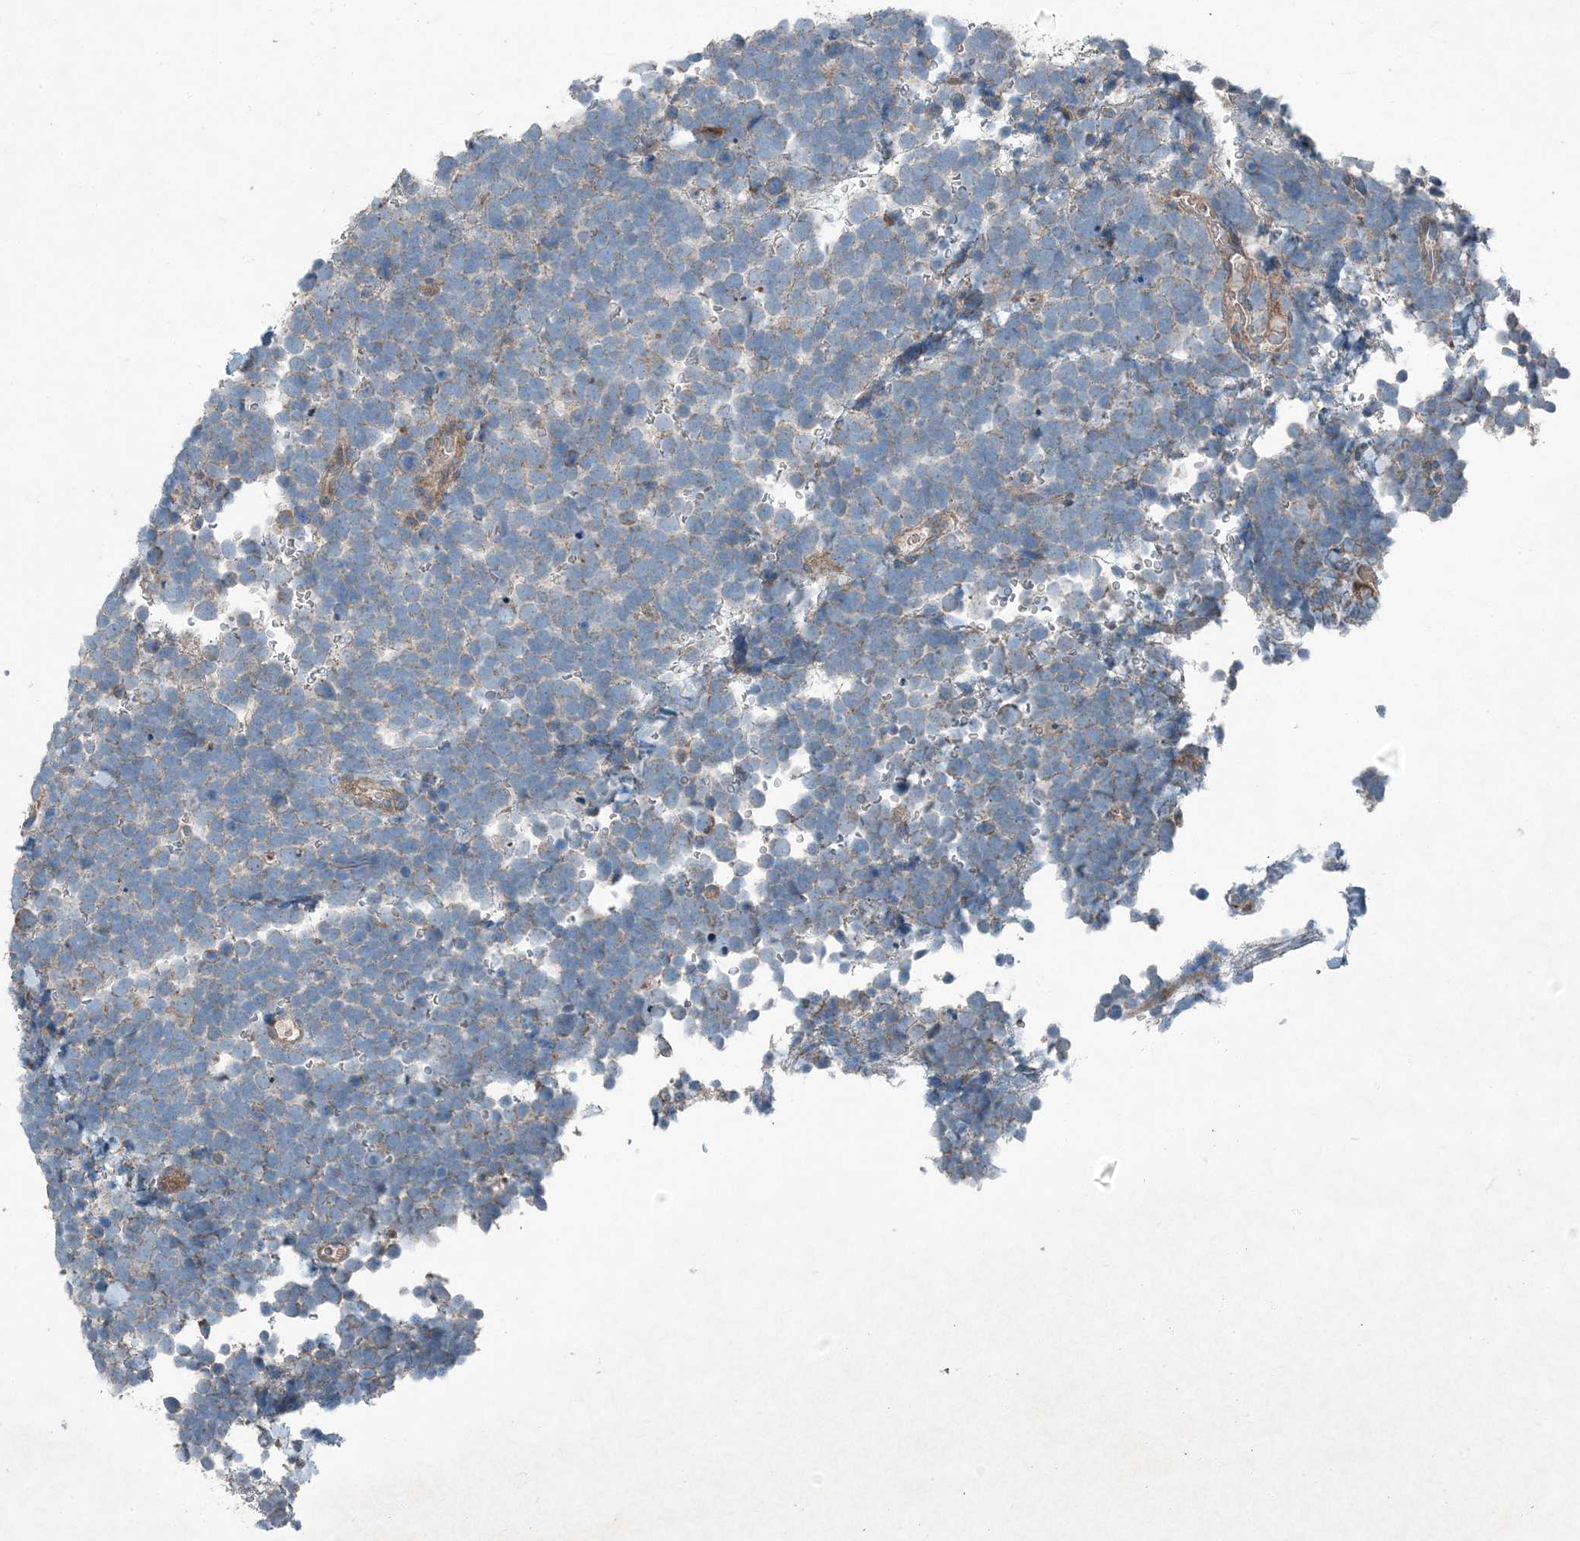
{"staining": {"intensity": "negative", "quantity": "none", "location": "none"}, "tissue": "urothelial cancer", "cell_type": "Tumor cells", "image_type": "cancer", "snomed": [{"axis": "morphology", "description": "Urothelial carcinoma, High grade"}, {"axis": "topography", "description": "Urinary bladder"}], "caption": "Immunohistochemistry histopathology image of neoplastic tissue: high-grade urothelial carcinoma stained with DAB shows no significant protein expression in tumor cells.", "gene": "APOM", "patient": {"sex": "female", "age": 82}}